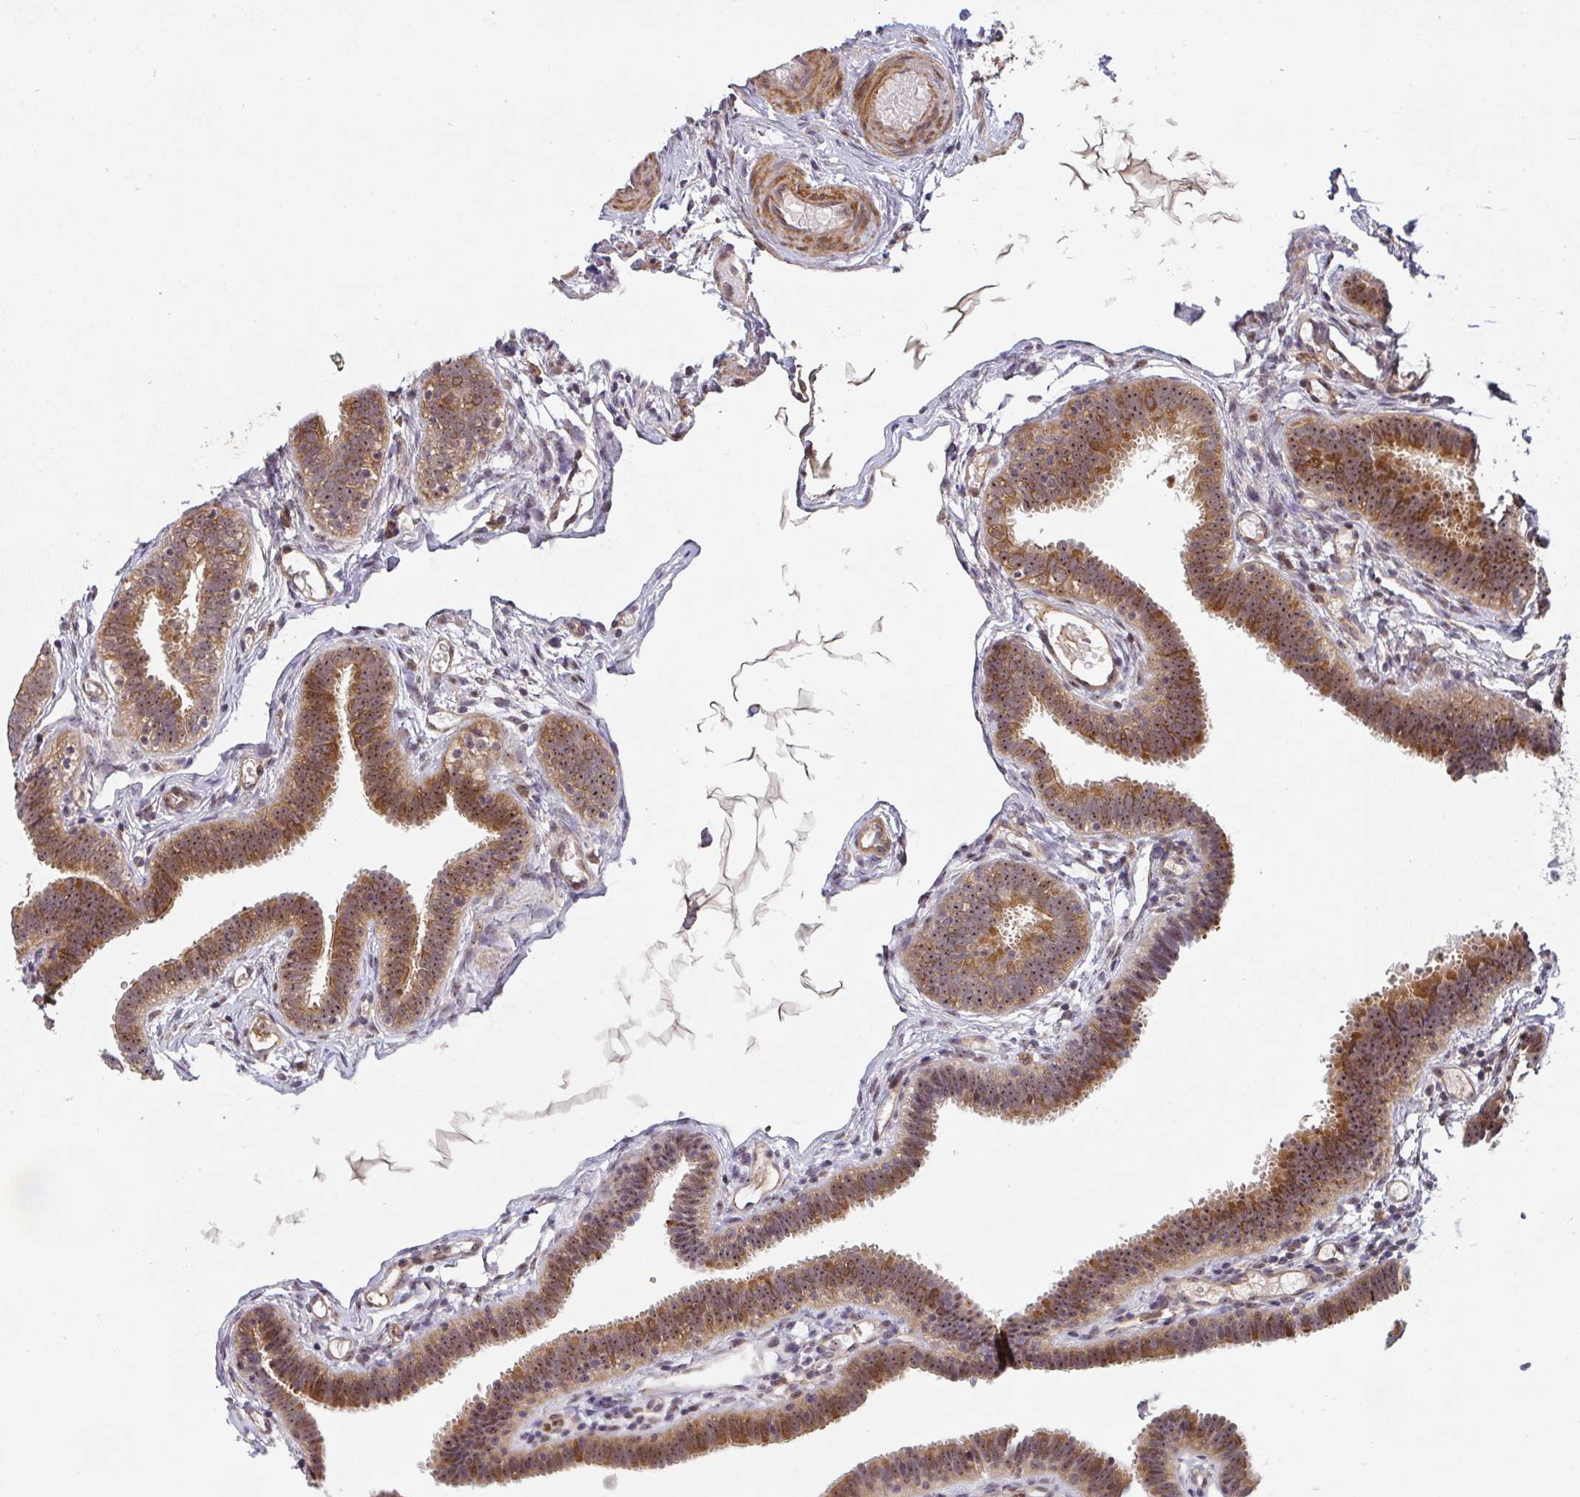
{"staining": {"intensity": "moderate", "quantity": ">75%", "location": "cytoplasmic/membranous,nuclear"}, "tissue": "fallopian tube", "cell_type": "Glandular cells", "image_type": "normal", "snomed": [{"axis": "morphology", "description": "Normal tissue, NOS"}, {"axis": "topography", "description": "Fallopian tube"}], "caption": "The photomicrograph reveals immunohistochemical staining of benign fallopian tube. There is moderate cytoplasmic/membranous,nuclear positivity is seen in about >75% of glandular cells.", "gene": "SIMC1", "patient": {"sex": "female", "age": 37}}